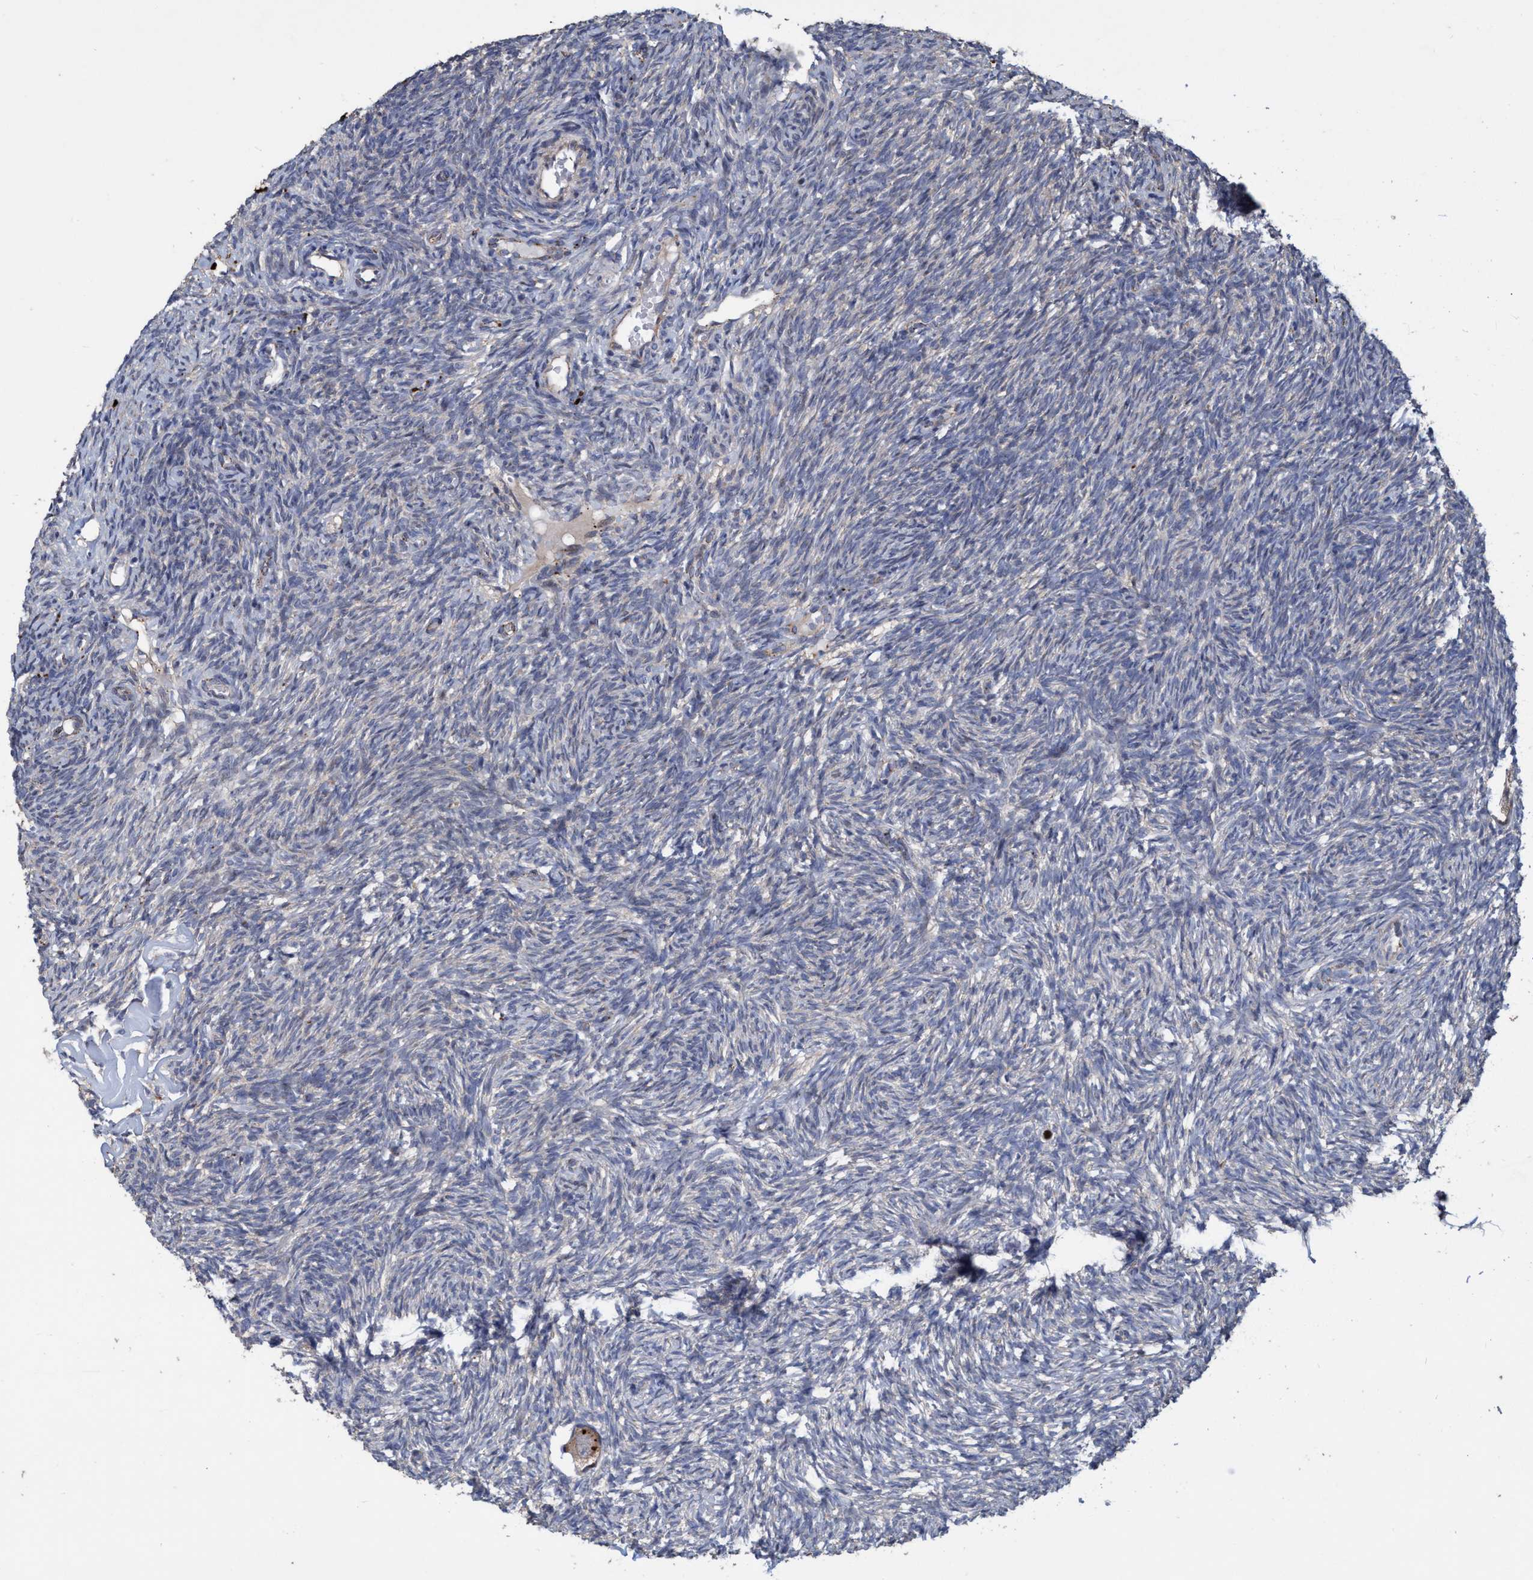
{"staining": {"intensity": "moderate", "quantity": ">75%", "location": "cytoplasmic/membranous"}, "tissue": "ovary", "cell_type": "Follicle cells", "image_type": "normal", "snomed": [{"axis": "morphology", "description": "Normal tissue, NOS"}, {"axis": "topography", "description": "Ovary"}], "caption": "IHC micrograph of normal human ovary stained for a protein (brown), which reveals medium levels of moderate cytoplasmic/membranous expression in about >75% of follicle cells.", "gene": "BBS9", "patient": {"sex": "female", "age": 35}}